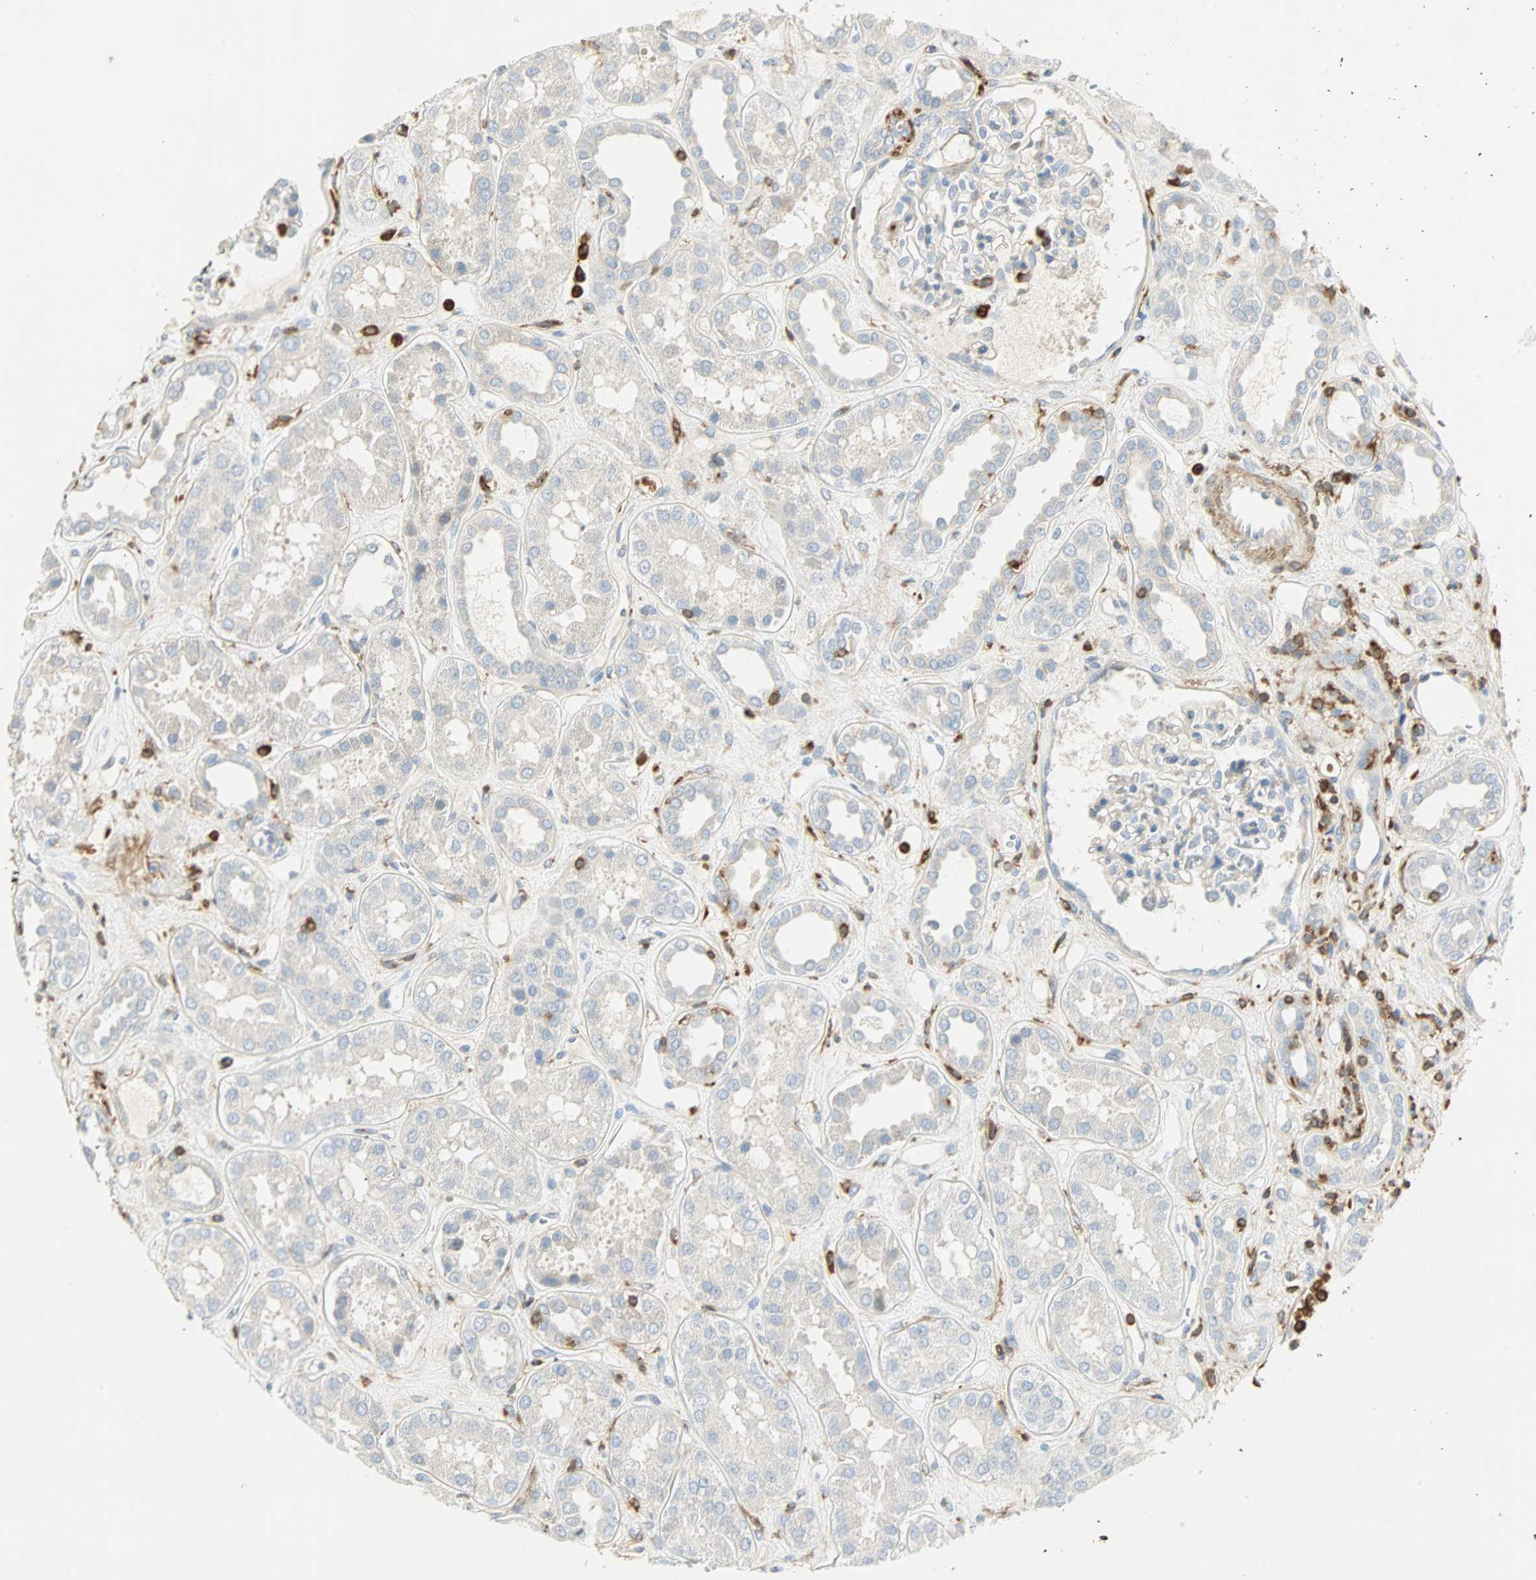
{"staining": {"intensity": "negative", "quantity": "none", "location": "none"}, "tissue": "kidney", "cell_type": "Cells in glomeruli", "image_type": "normal", "snomed": [{"axis": "morphology", "description": "Normal tissue, NOS"}, {"axis": "topography", "description": "Kidney"}], "caption": "This is an IHC image of unremarkable human kidney. There is no expression in cells in glomeruli.", "gene": "FMNL1", "patient": {"sex": "male", "age": 59}}